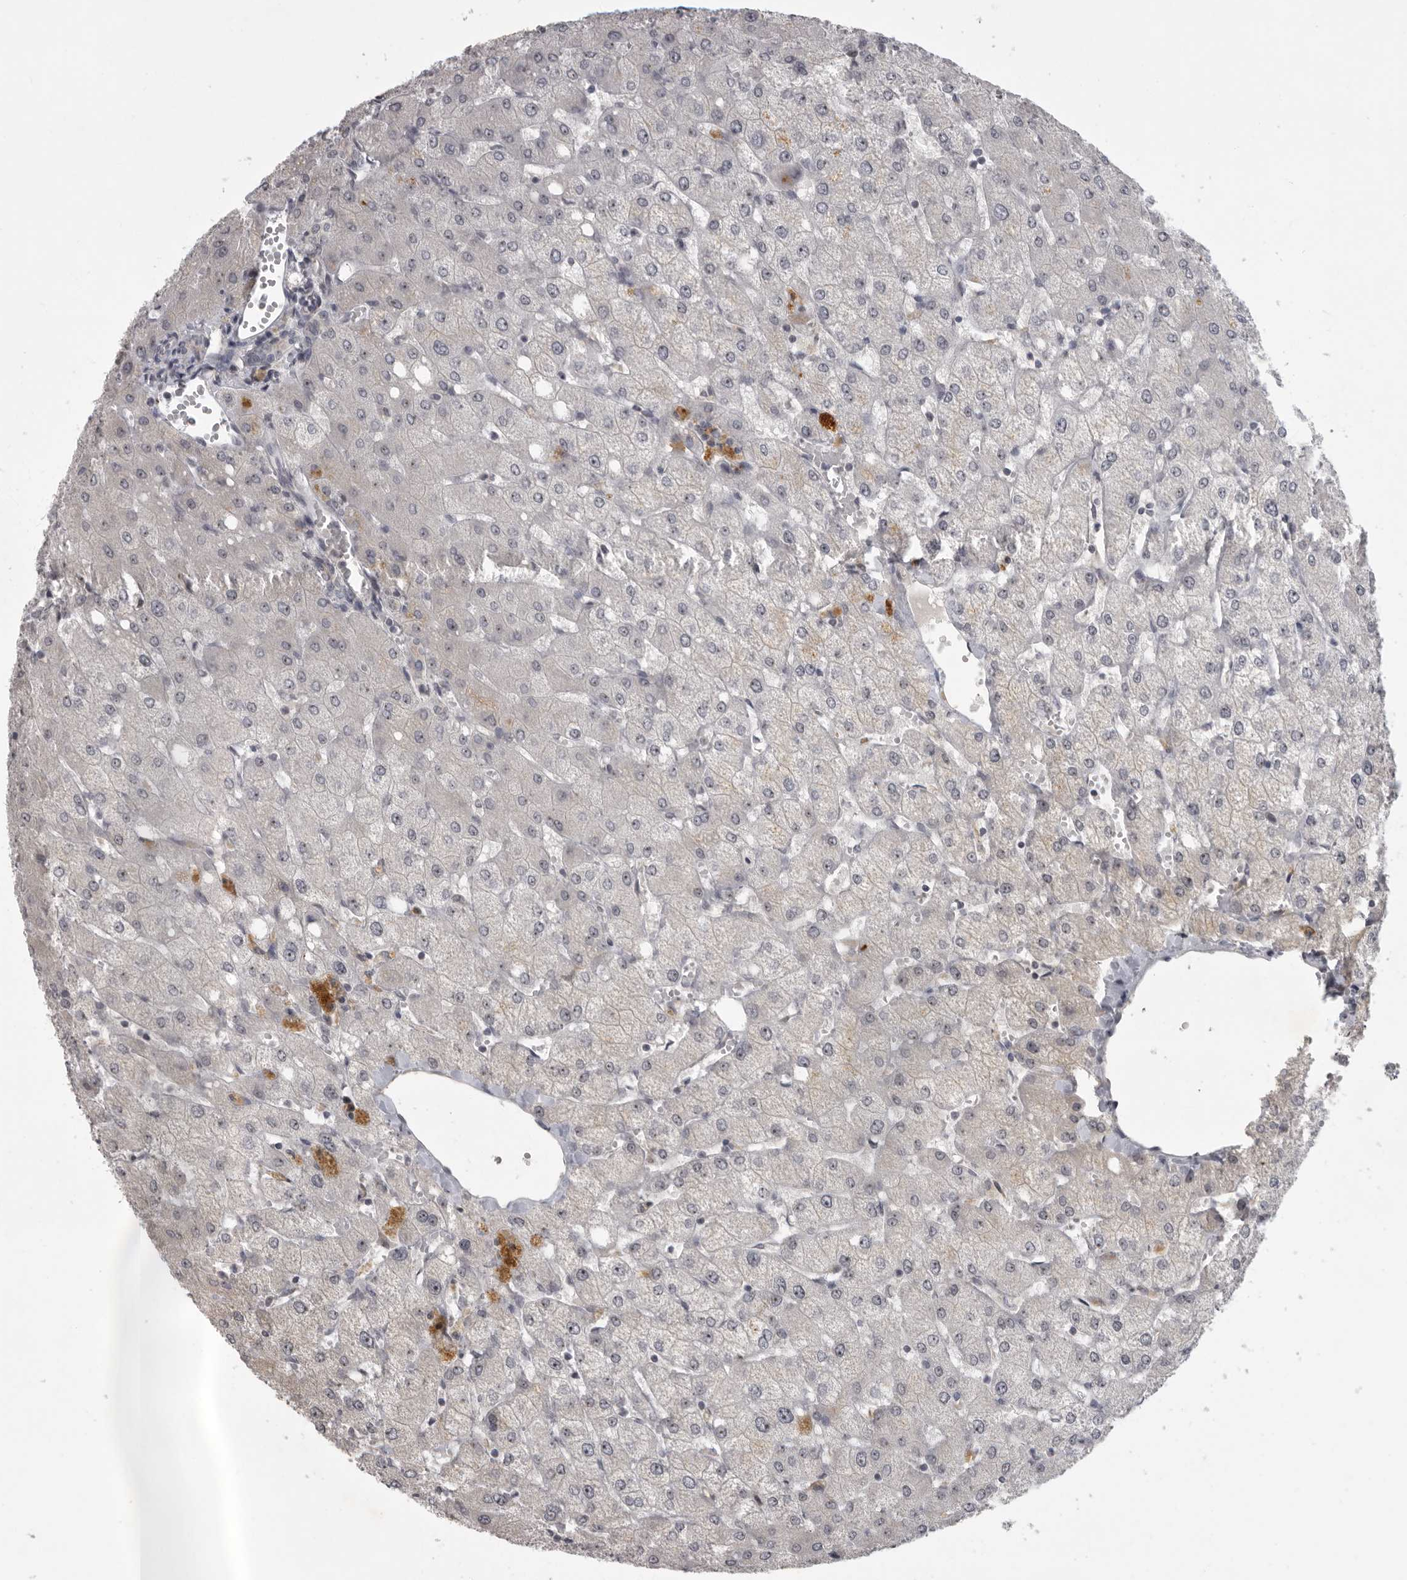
{"staining": {"intensity": "negative", "quantity": "none", "location": "none"}, "tissue": "liver", "cell_type": "Cholangiocytes", "image_type": "normal", "snomed": [{"axis": "morphology", "description": "Normal tissue, NOS"}, {"axis": "topography", "description": "Liver"}], "caption": "The histopathology image displays no significant expression in cholangiocytes of liver.", "gene": "MRTO4", "patient": {"sex": "female", "age": 54}}